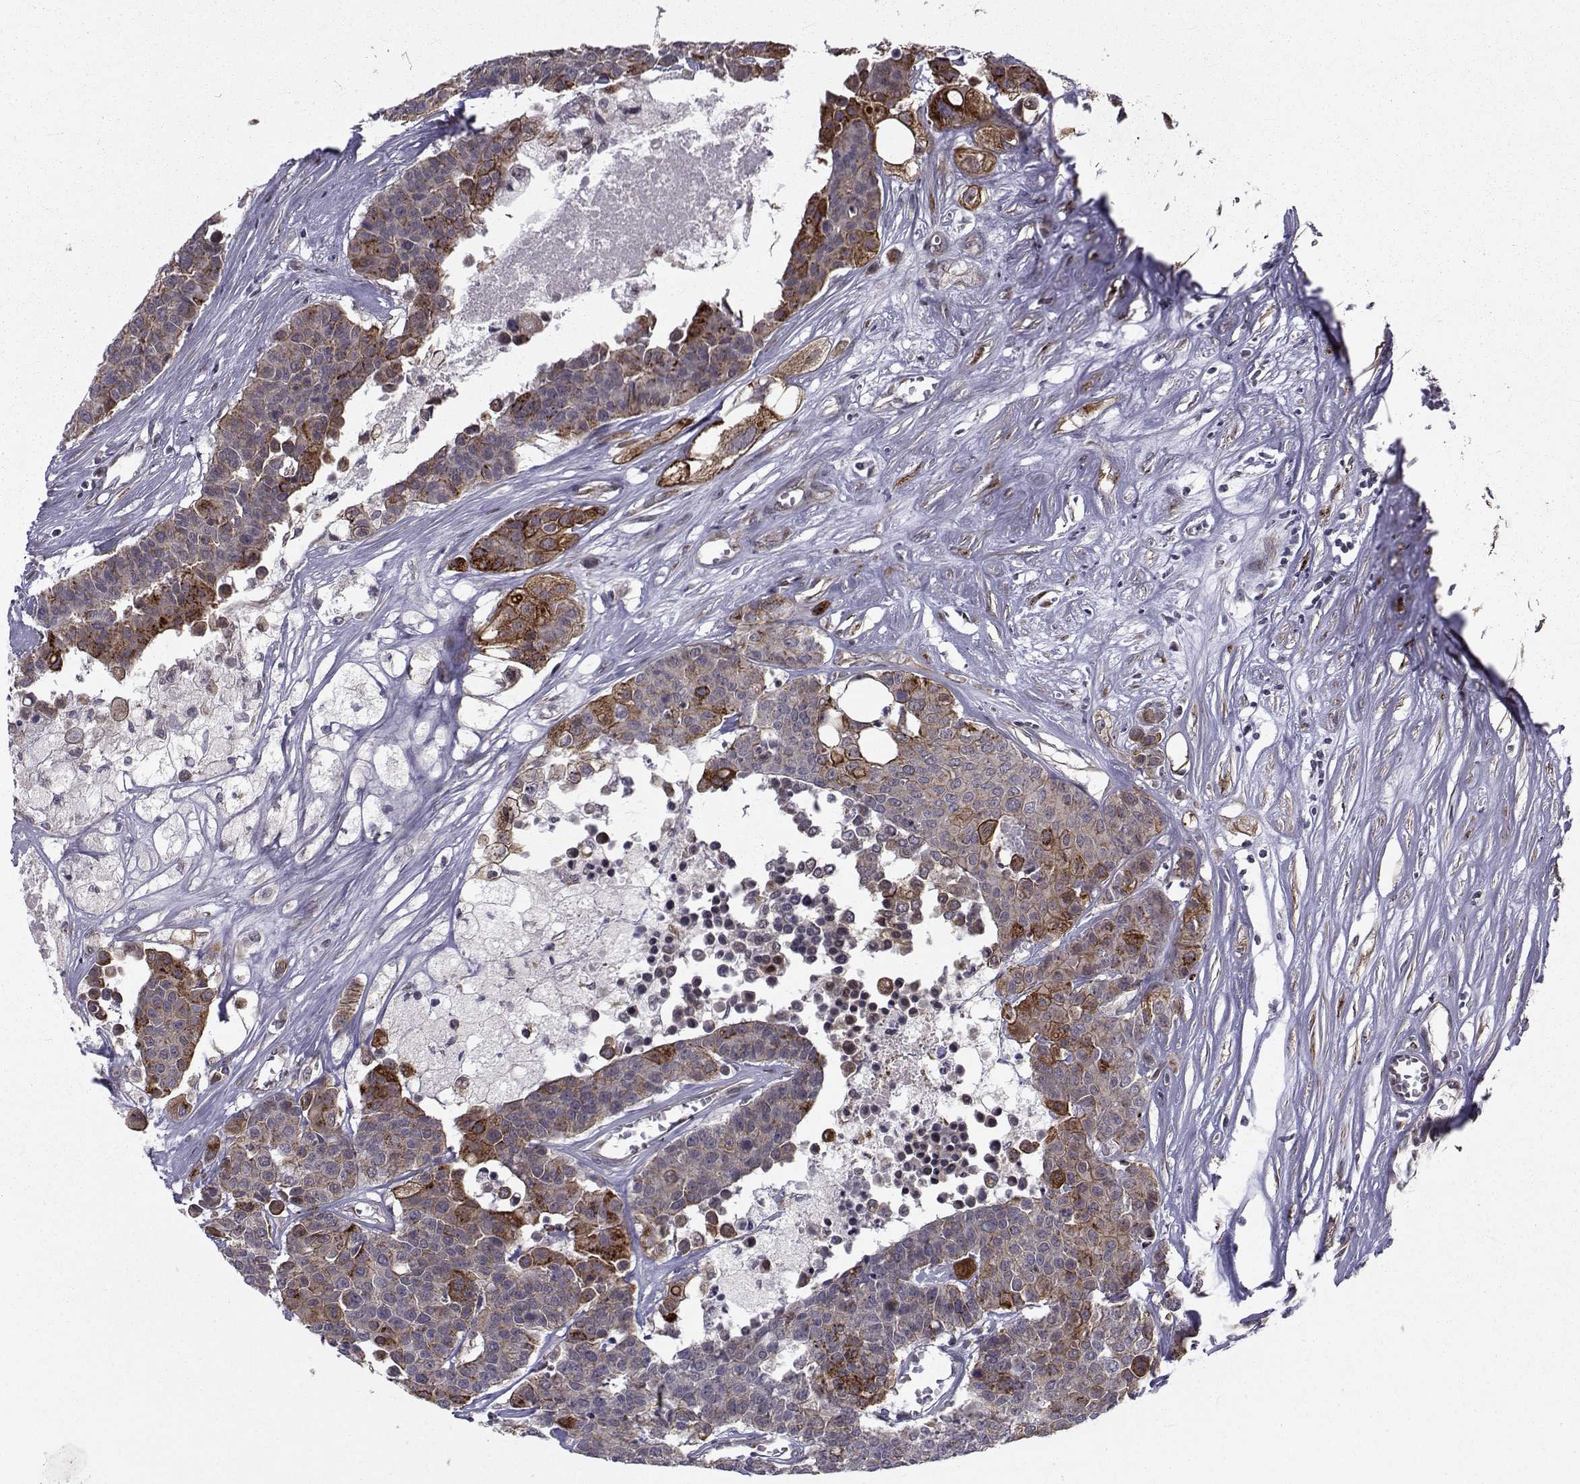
{"staining": {"intensity": "moderate", "quantity": "25%-75%", "location": "cytoplasmic/membranous"}, "tissue": "carcinoid", "cell_type": "Tumor cells", "image_type": "cancer", "snomed": [{"axis": "morphology", "description": "Carcinoid, malignant, NOS"}, {"axis": "topography", "description": "Colon"}], "caption": "The photomicrograph reveals a brown stain indicating the presence of a protein in the cytoplasmic/membranous of tumor cells in malignant carcinoid.", "gene": "ATP6V1C2", "patient": {"sex": "male", "age": 81}}